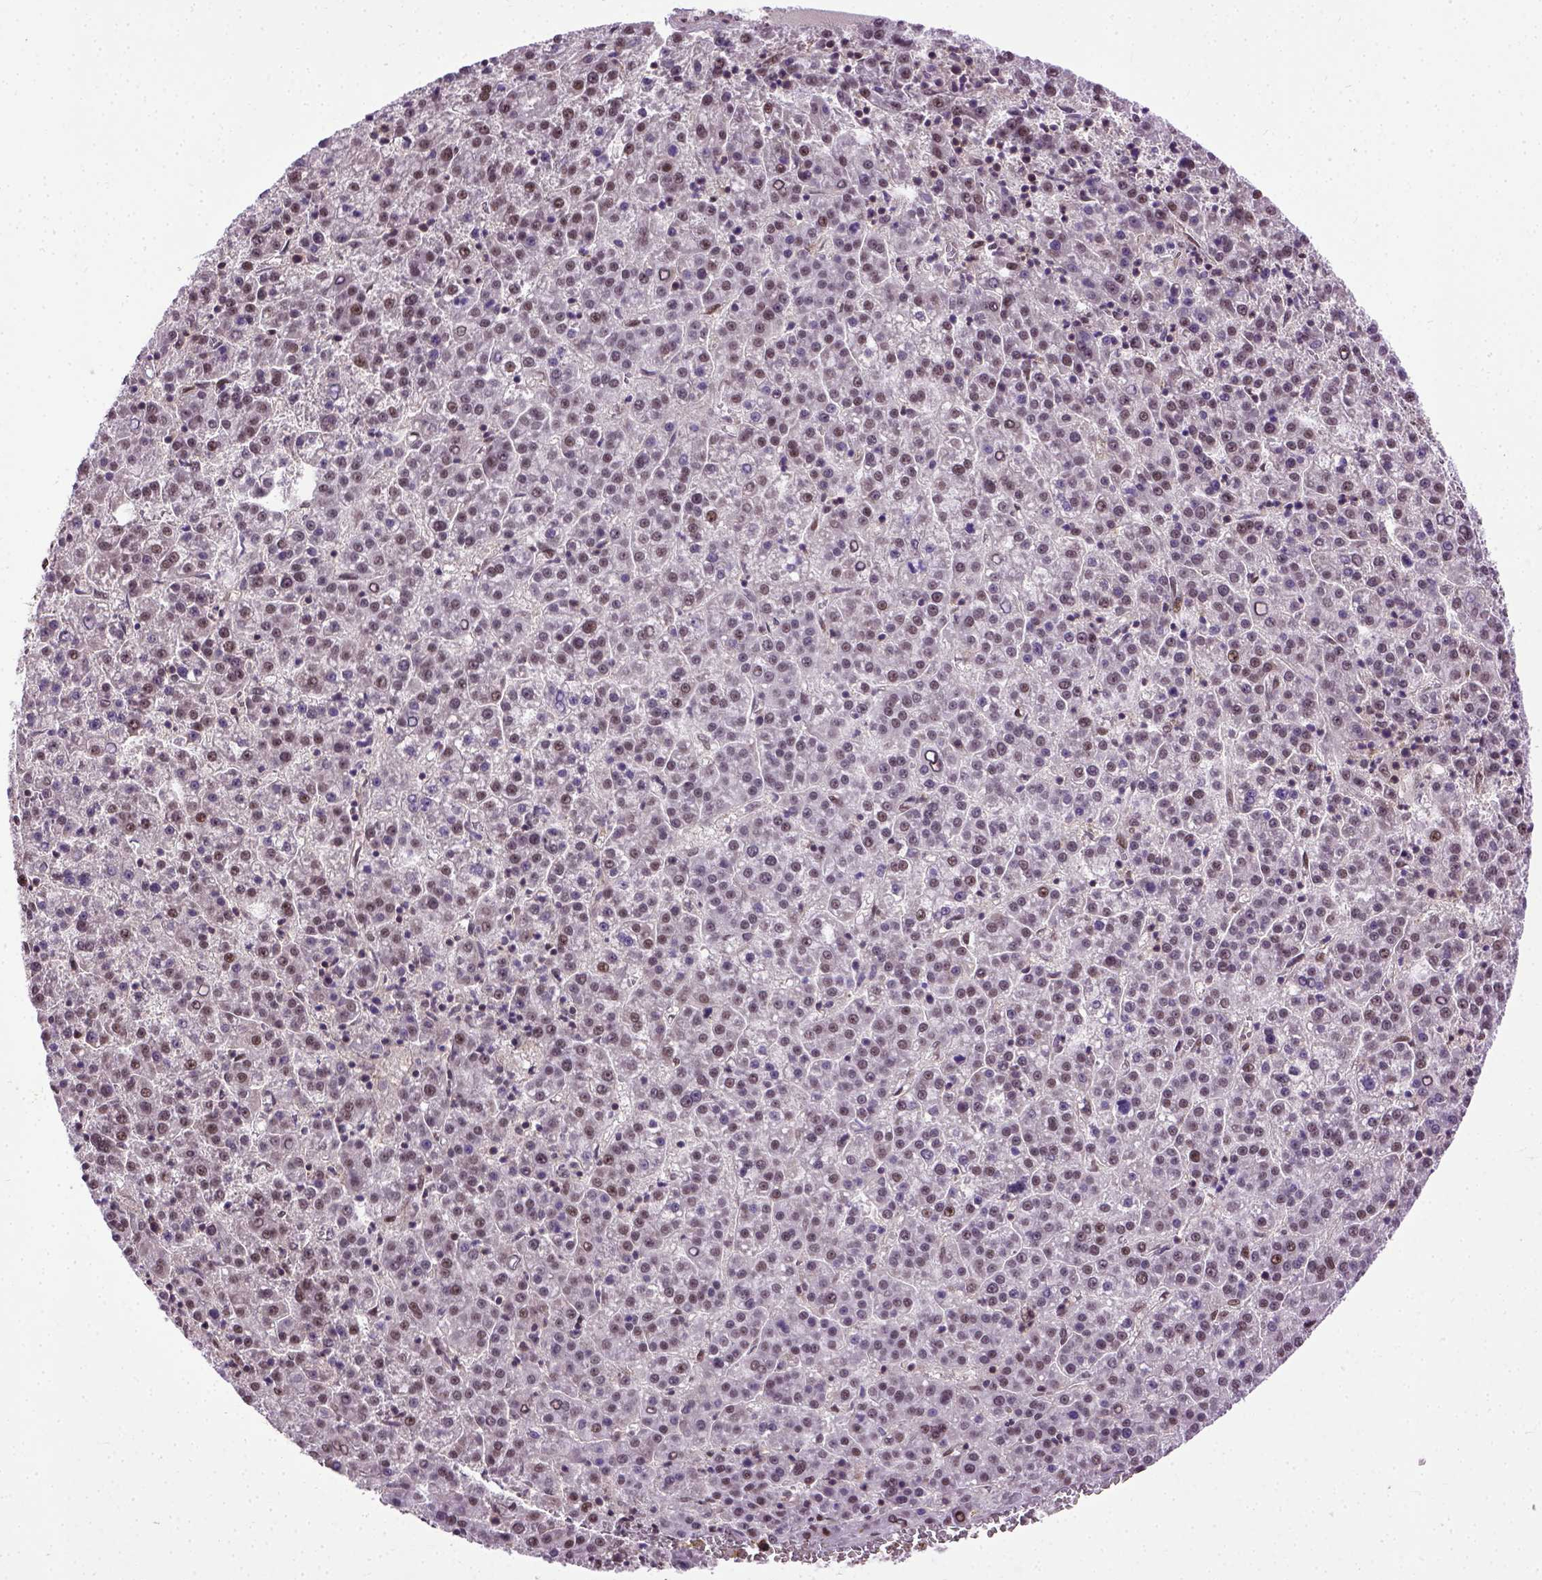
{"staining": {"intensity": "moderate", "quantity": "25%-75%", "location": "nuclear"}, "tissue": "liver cancer", "cell_type": "Tumor cells", "image_type": "cancer", "snomed": [{"axis": "morphology", "description": "Carcinoma, Hepatocellular, NOS"}, {"axis": "topography", "description": "Liver"}], "caption": "Liver cancer (hepatocellular carcinoma) stained with immunohistochemistry (IHC) exhibits moderate nuclear expression in approximately 25%-75% of tumor cells.", "gene": "UBA3", "patient": {"sex": "female", "age": 58}}